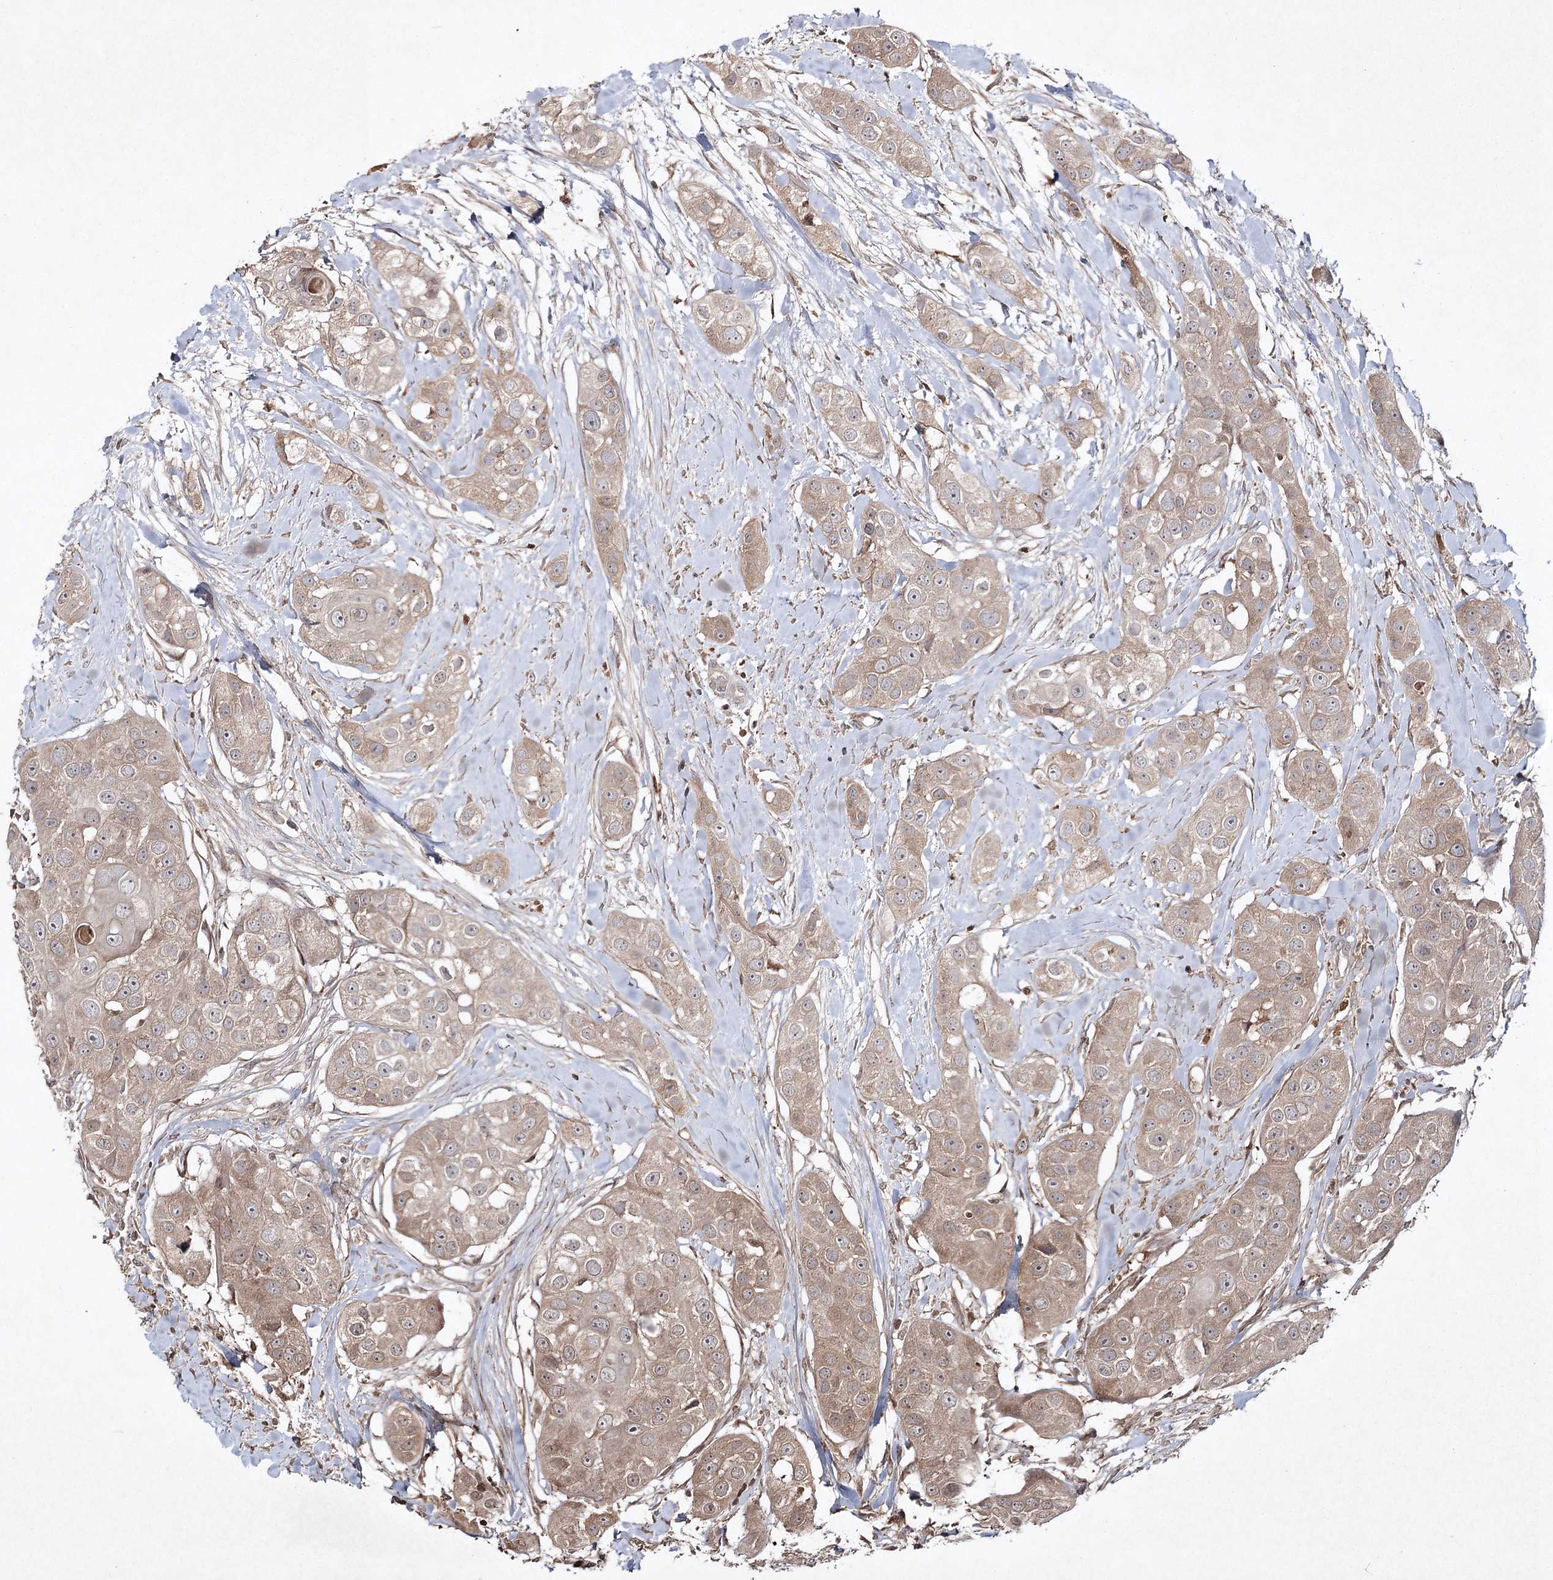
{"staining": {"intensity": "moderate", "quantity": "25%-75%", "location": "cytoplasmic/membranous"}, "tissue": "head and neck cancer", "cell_type": "Tumor cells", "image_type": "cancer", "snomed": [{"axis": "morphology", "description": "Normal tissue, NOS"}, {"axis": "morphology", "description": "Squamous cell carcinoma, NOS"}, {"axis": "topography", "description": "Skeletal muscle"}, {"axis": "topography", "description": "Head-Neck"}], "caption": "Immunohistochemical staining of human head and neck cancer demonstrates moderate cytoplasmic/membranous protein positivity in approximately 25%-75% of tumor cells. Nuclei are stained in blue.", "gene": "CYP2B6", "patient": {"sex": "male", "age": 51}}